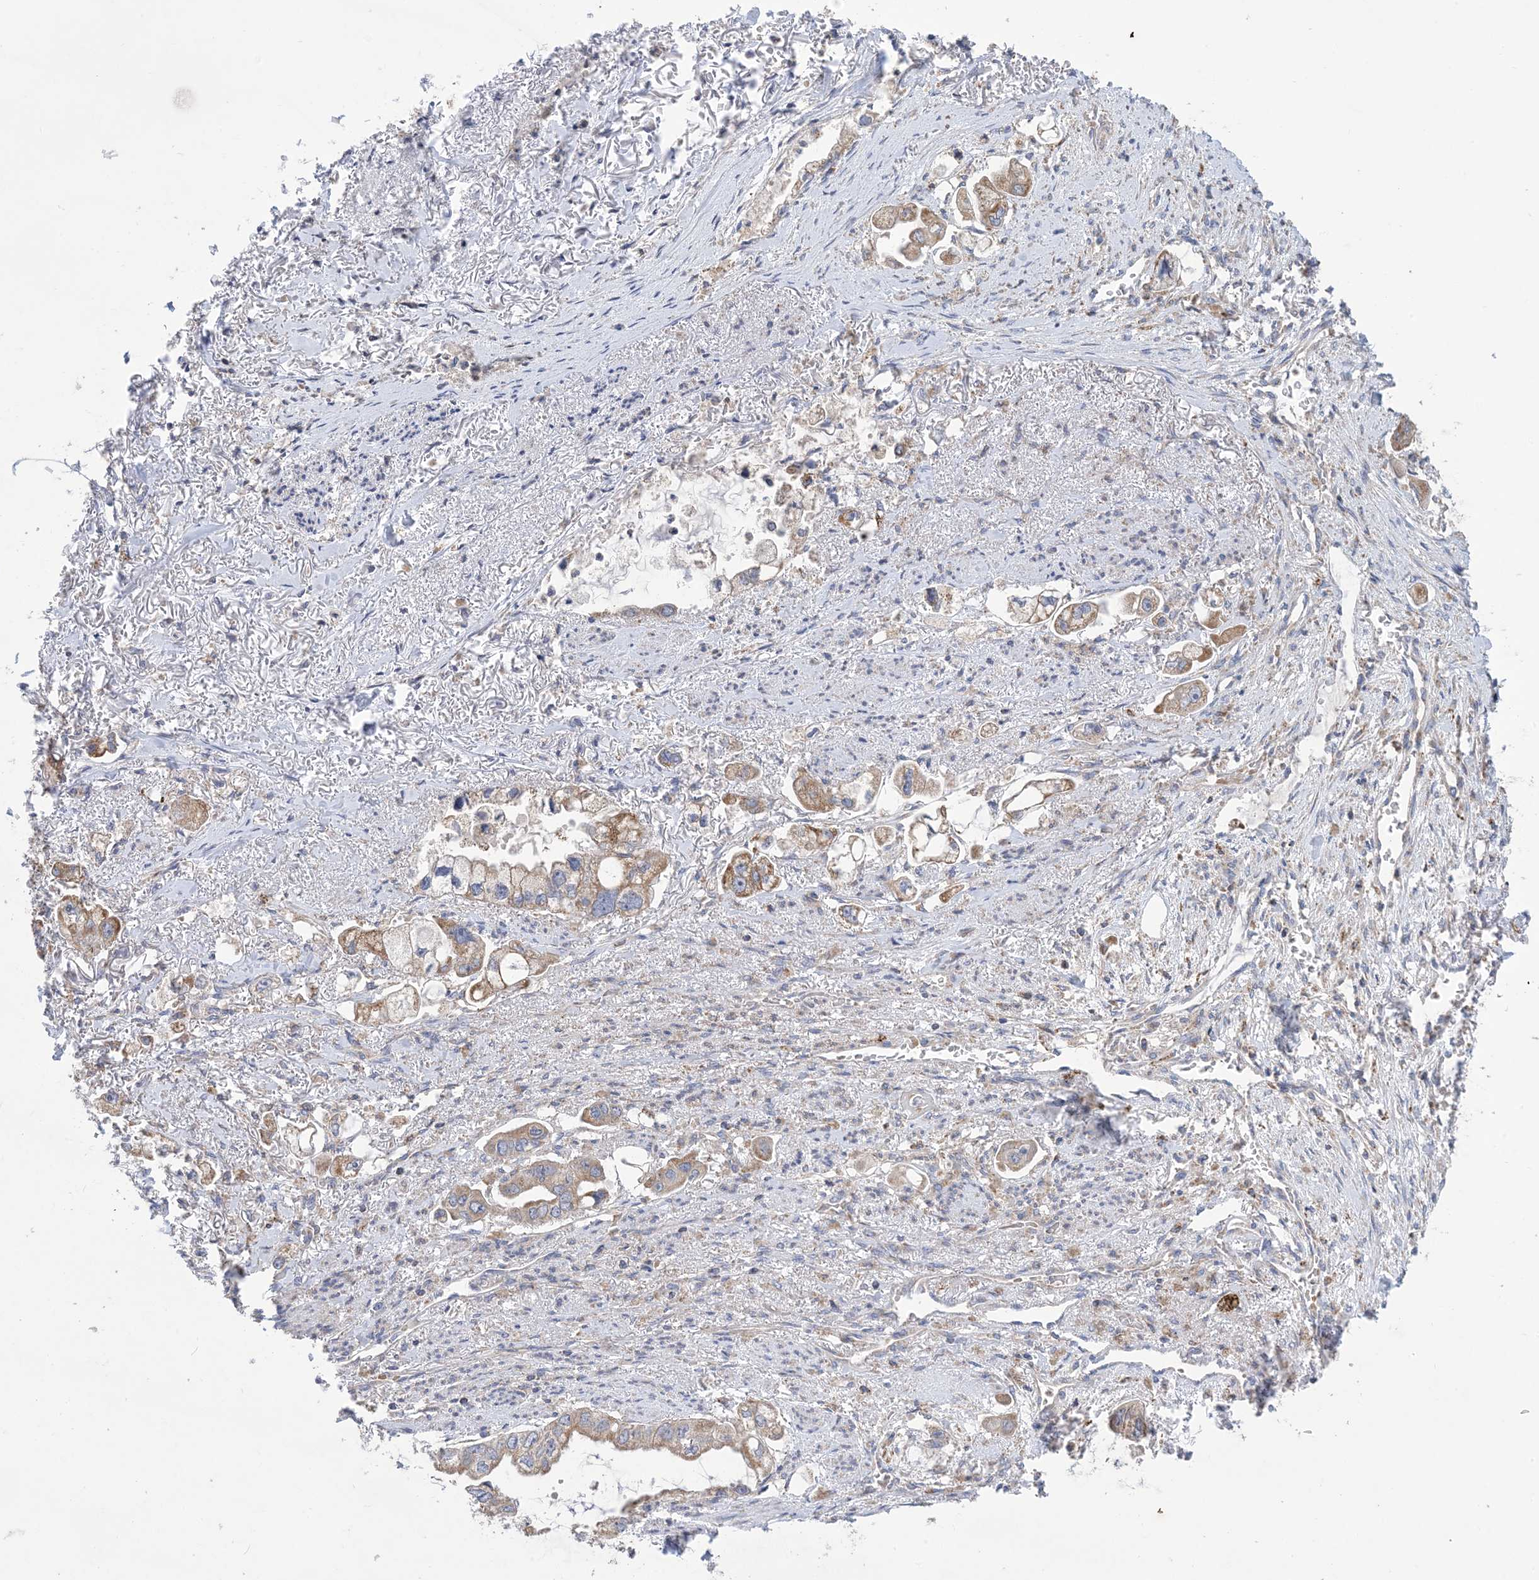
{"staining": {"intensity": "moderate", "quantity": ">75%", "location": "cytoplasmic/membranous"}, "tissue": "stomach cancer", "cell_type": "Tumor cells", "image_type": "cancer", "snomed": [{"axis": "morphology", "description": "Adenocarcinoma, NOS"}, {"axis": "topography", "description": "Stomach"}], "caption": "Adenocarcinoma (stomach) stained with a brown dye demonstrates moderate cytoplasmic/membranous positive expression in approximately >75% of tumor cells.", "gene": "CLEC16A", "patient": {"sex": "male", "age": 62}}